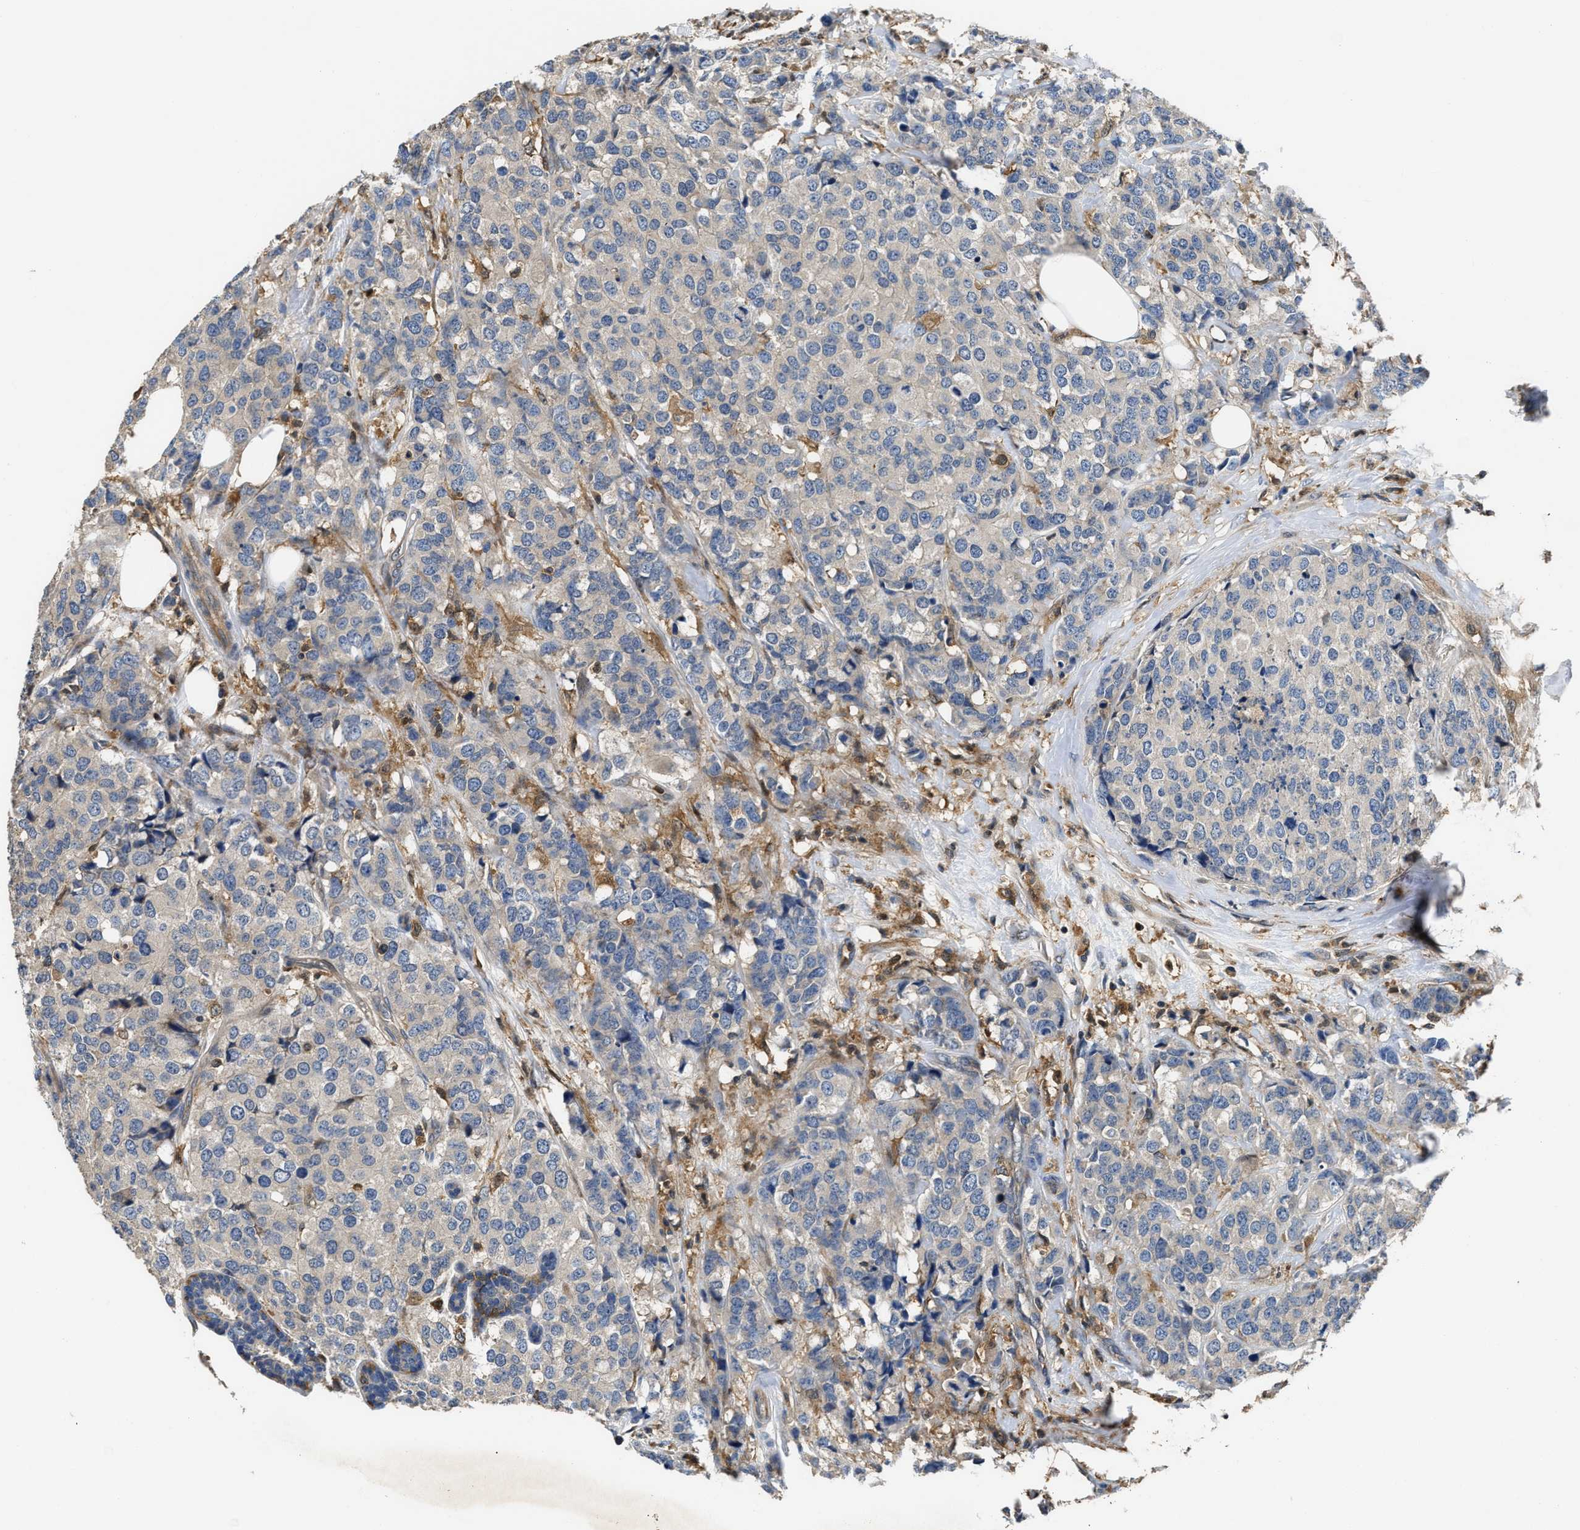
{"staining": {"intensity": "negative", "quantity": "none", "location": "none"}, "tissue": "breast cancer", "cell_type": "Tumor cells", "image_type": "cancer", "snomed": [{"axis": "morphology", "description": "Lobular carcinoma"}, {"axis": "topography", "description": "Breast"}], "caption": "Immunohistochemistry (IHC) of breast cancer (lobular carcinoma) displays no positivity in tumor cells.", "gene": "OSTF1", "patient": {"sex": "female", "age": 59}}